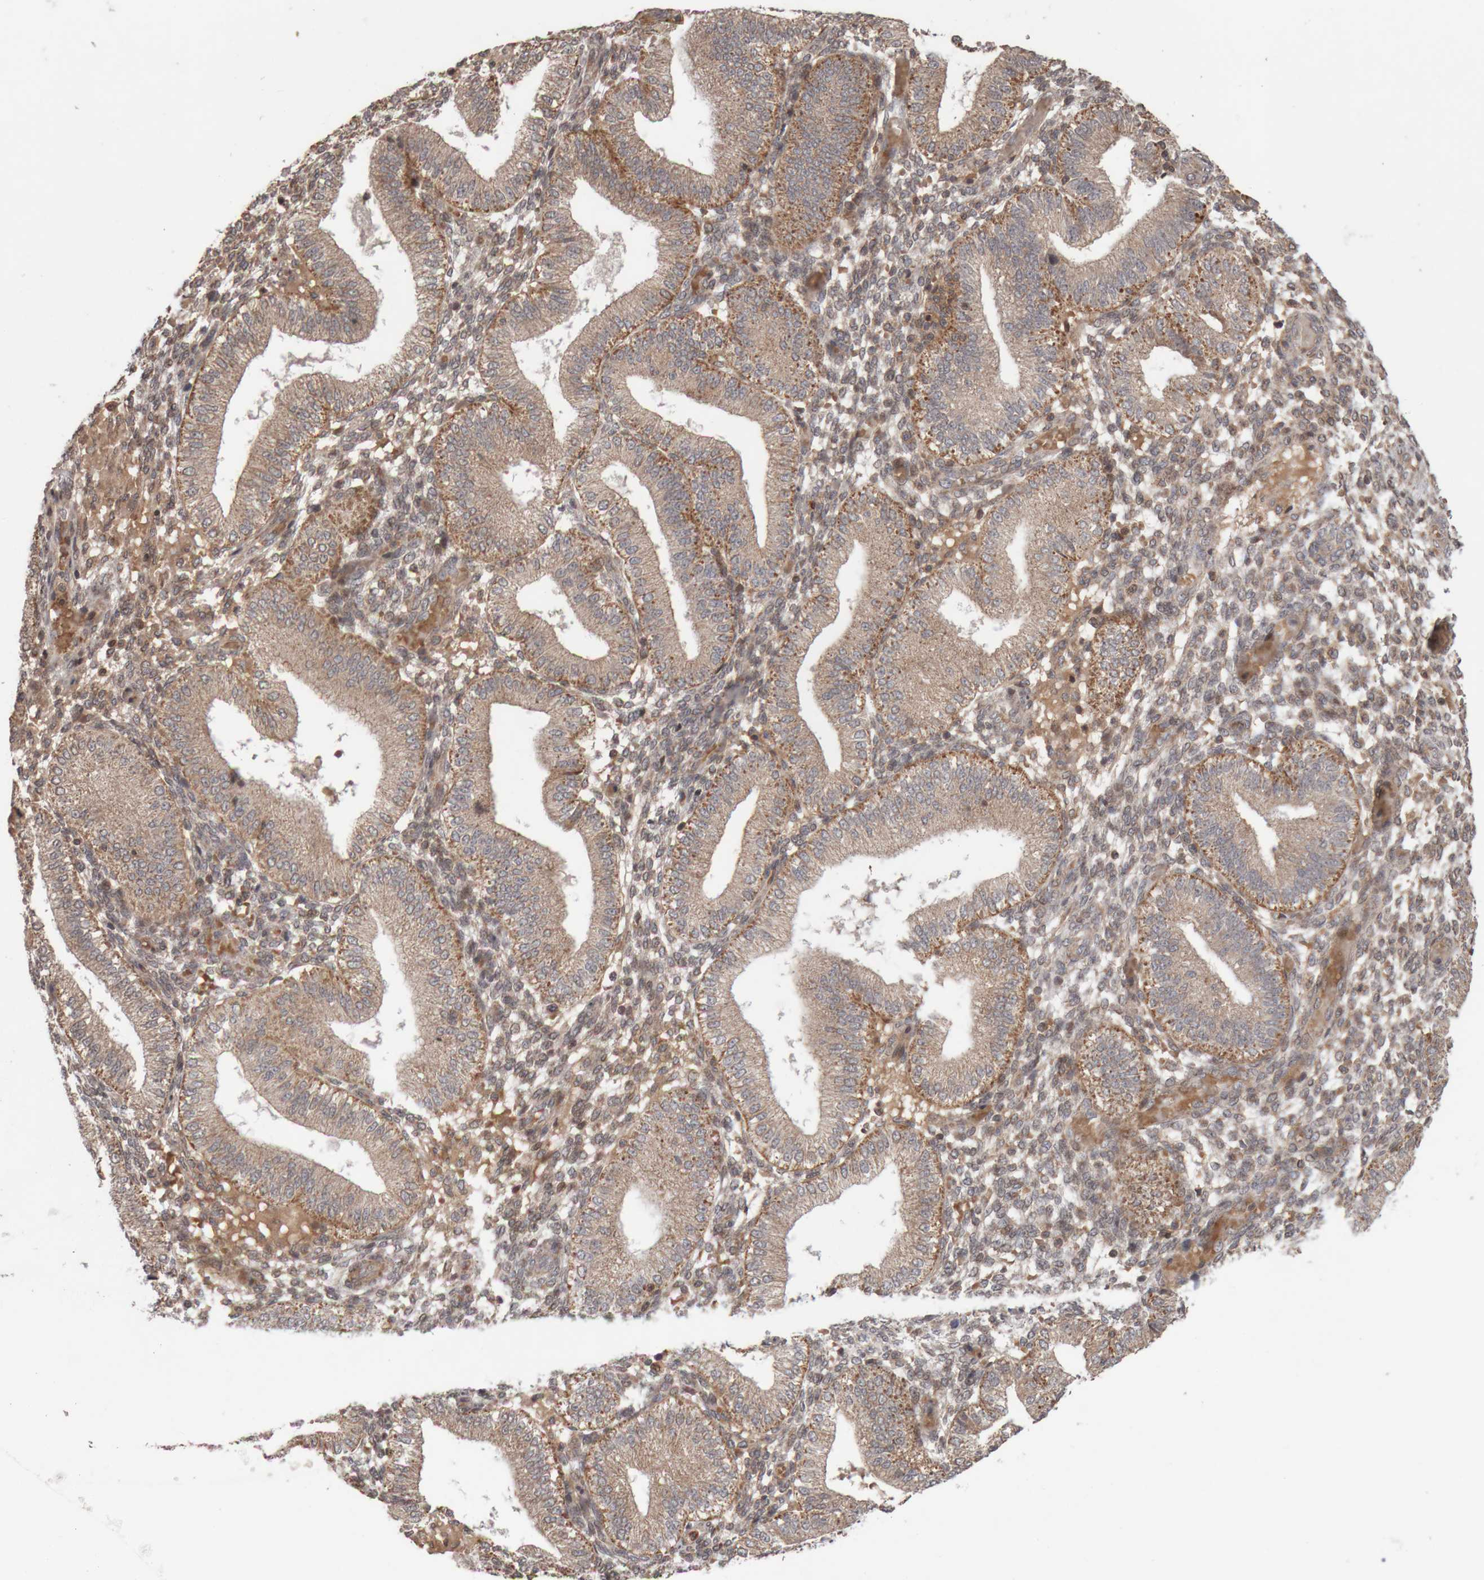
{"staining": {"intensity": "moderate", "quantity": "25%-75%", "location": "cytoplasmic/membranous"}, "tissue": "endometrium", "cell_type": "Cells in endometrial stroma", "image_type": "normal", "snomed": [{"axis": "morphology", "description": "Normal tissue, NOS"}, {"axis": "topography", "description": "Endometrium"}], "caption": "DAB (3,3'-diaminobenzidine) immunohistochemical staining of normal human endometrium displays moderate cytoplasmic/membranous protein positivity in approximately 25%-75% of cells in endometrial stroma. The protein of interest is shown in brown color, while the nuclei are stained blue.", "gene": "KIF21B", "patient": {"sex": "female", "age": 39}}